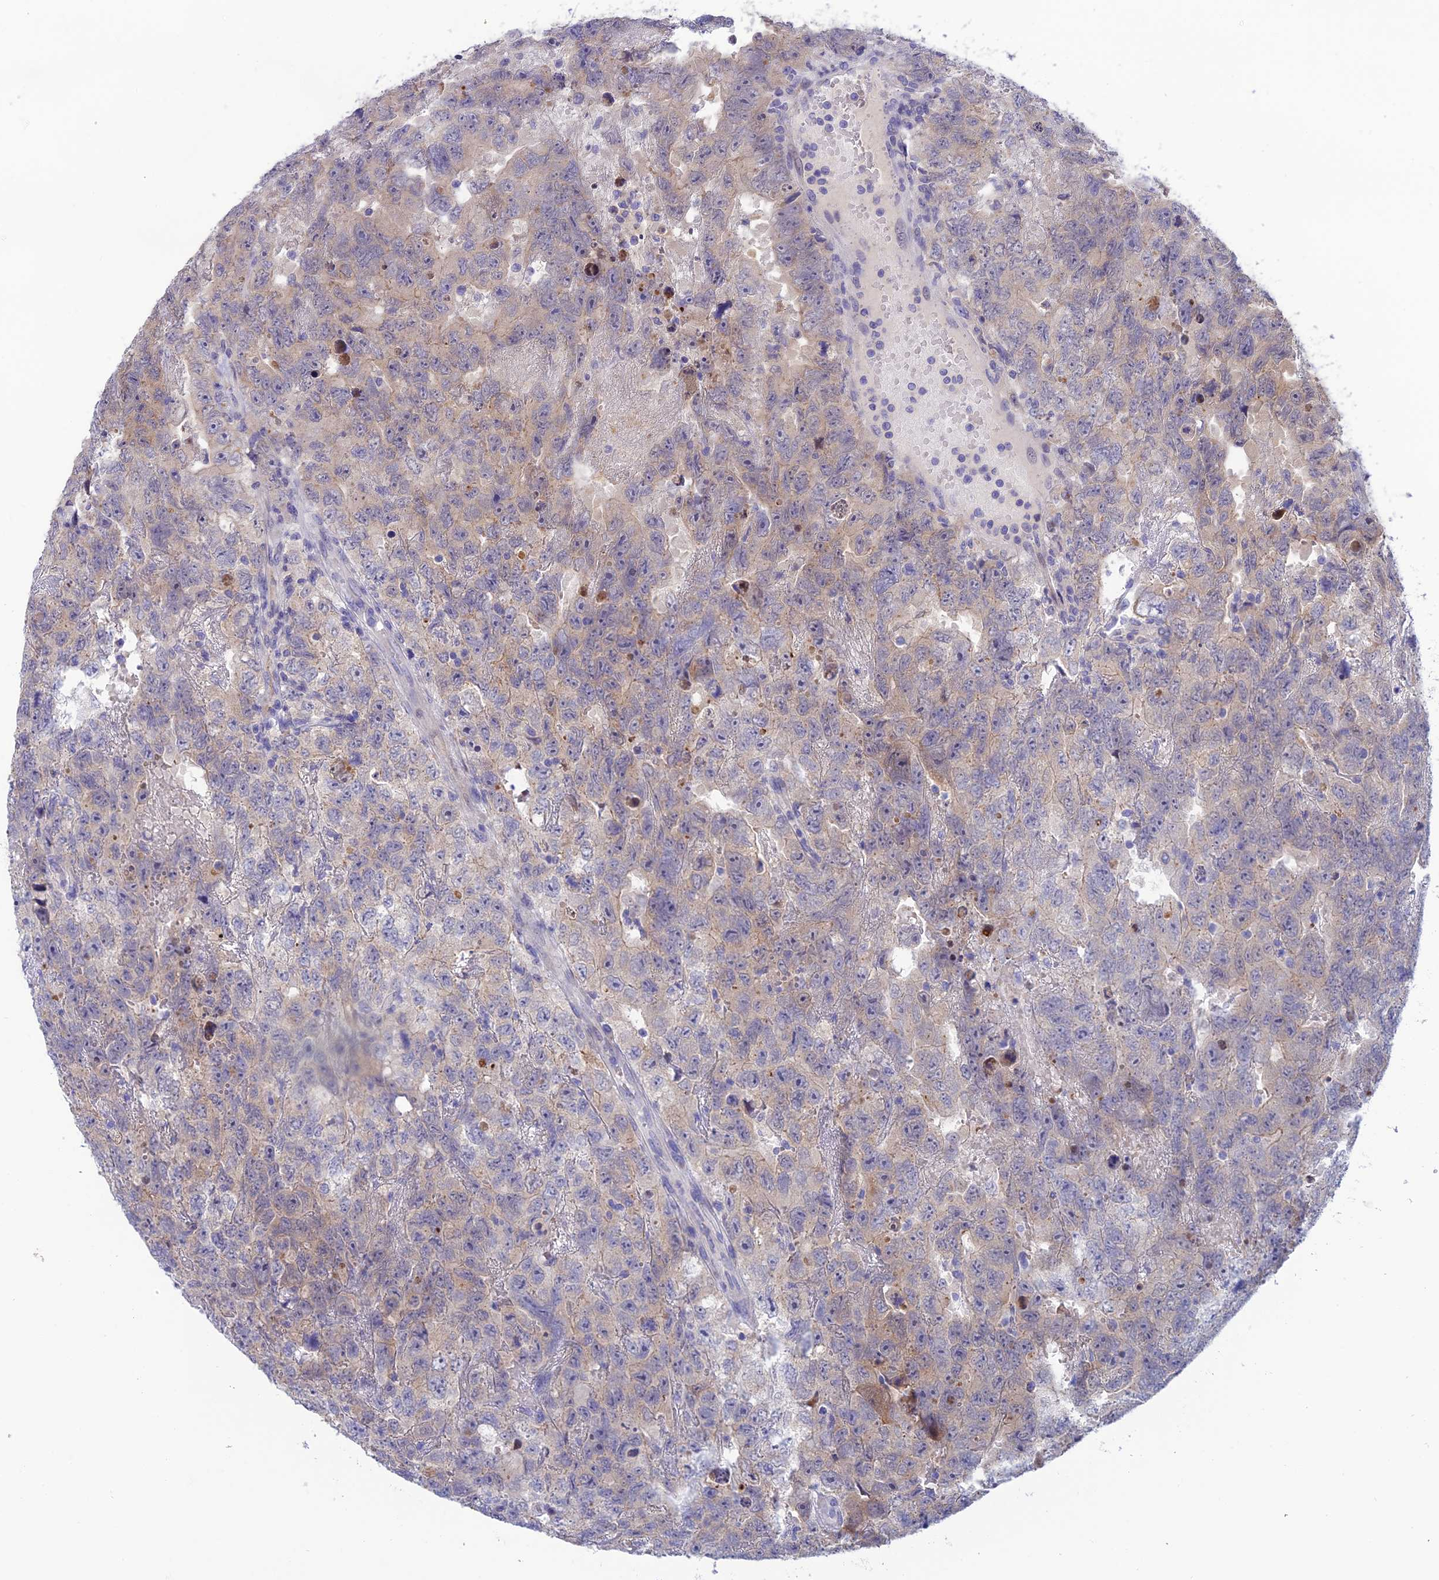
{"staining": {"intensity": "weak", "quantity": "<25%", "location": "cytoplasmic/membranous"}, "tissue": "testis cancer", "cell_type": "Tumor cells", "image_type": "cancer", "snomed": [{"axis": "morphology", "description": "Carcinoma, Embryonal, NOS"}, {"axis": "topography", "description": "Testis"}], "caption": "This is a photomicrograph of immunohistochemistry staining of embryonal carcinoma (testis), which shows no positivity in tumor cells. (DAB (3,3'-diaminobenzidine) immunohistochemistry (IHC) with hematoxylin counter stain).", "gene": "XPO7", "patient": {"sex": "male", "age": 45}}